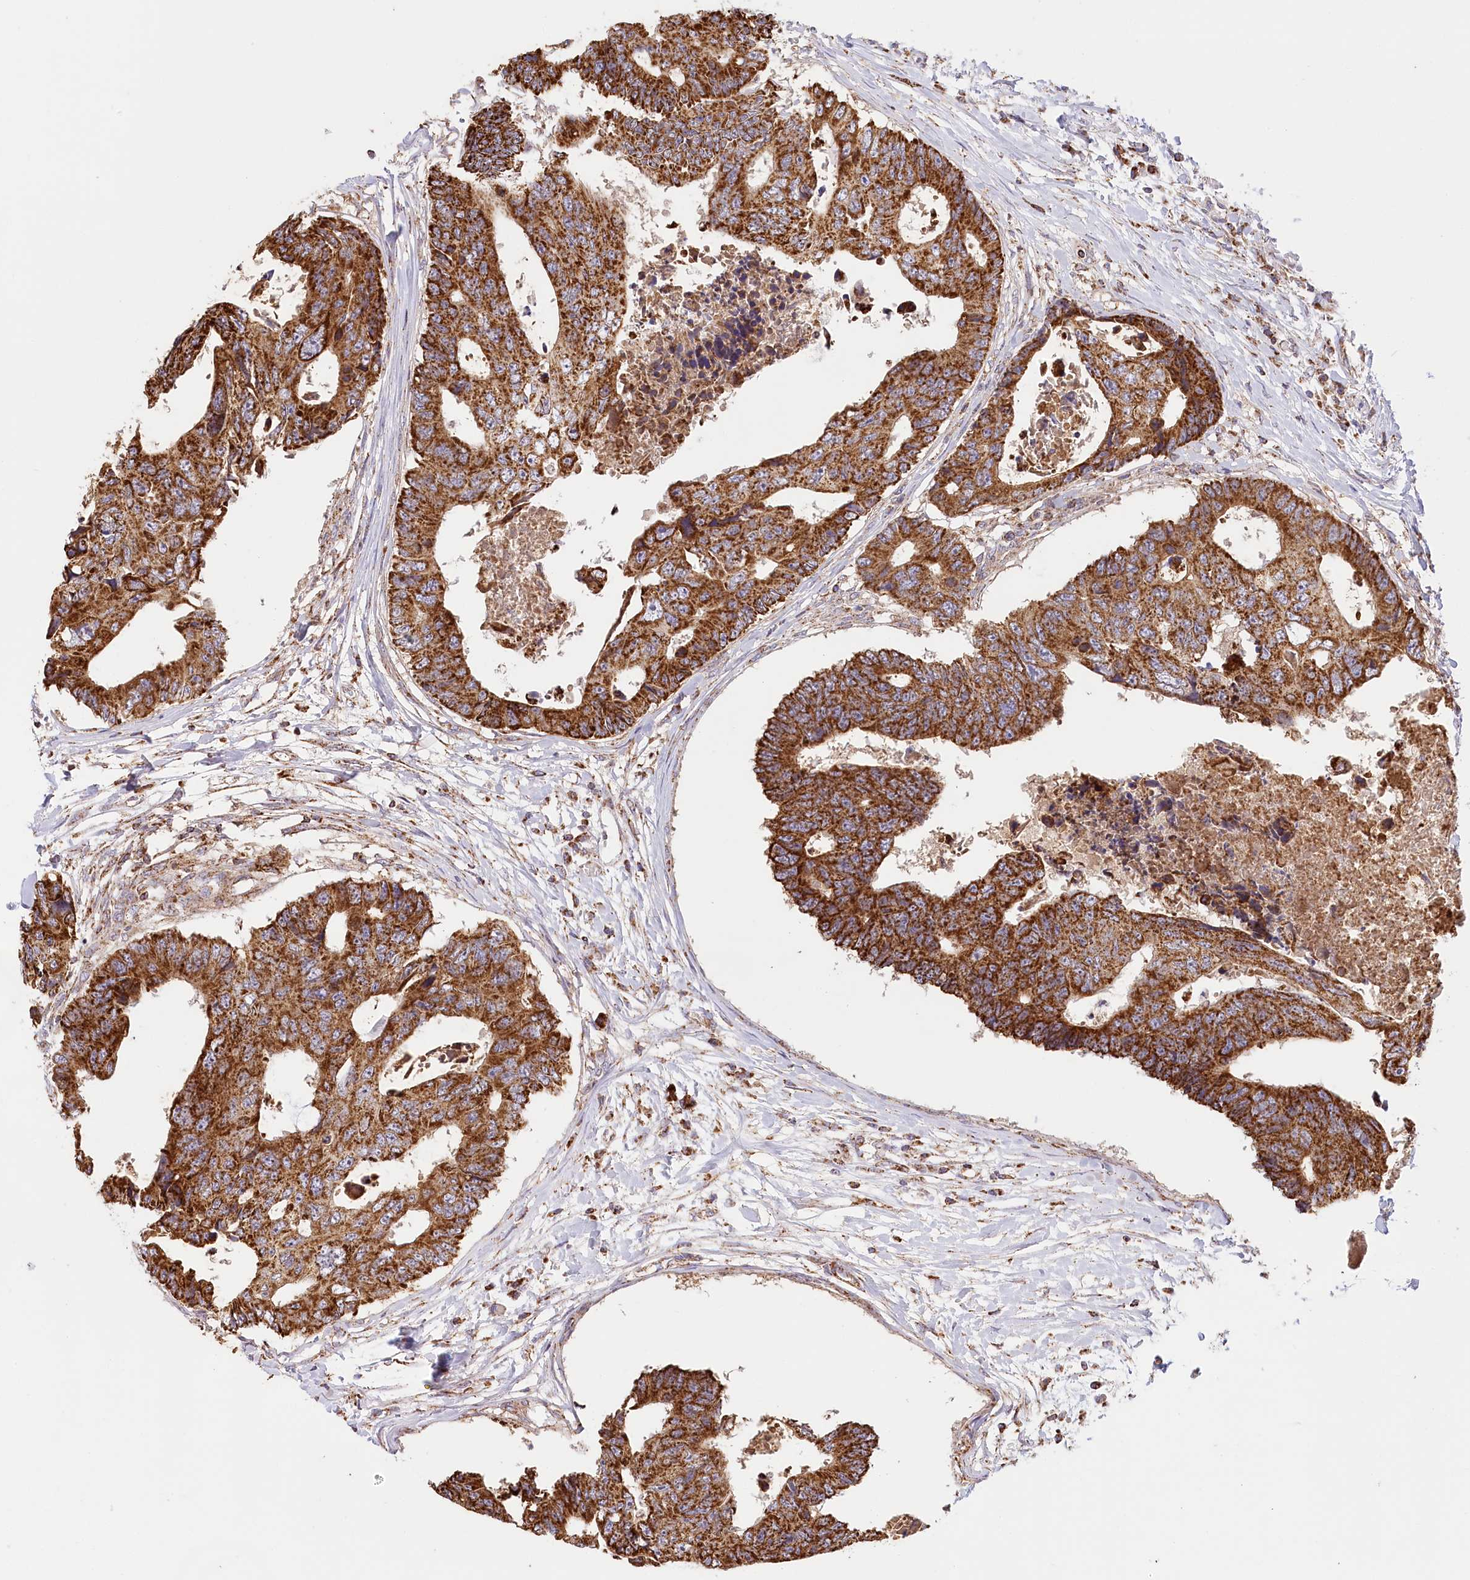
{"staining": {"intensity": "strong", "quantity": ">75%", "location": "cytoplasmic/membranous"}, "tissue": "colorectal cancer", "cell_type": "Tumor cells", "image_type": "cancer", "snomed": [{"axis": "morphology", "description": "Adenocarcinoma, NOS"}, {"axis": "topography", "description": "Rectum"}], "caption": "Tumor cells show high levels of strong cytoplasmic/membranous positivity in about >75% of cells in adenocarcinoma (colorectal). The staining was performed using DAB (3,3'-diaminobenzidine) to visualize the protein expression in brown, while the nuclei were stained in blue with hematoxylin (Magnification: 20x).", "gene": "UMPS", "patient": {"sex": "male", "age": 84}}